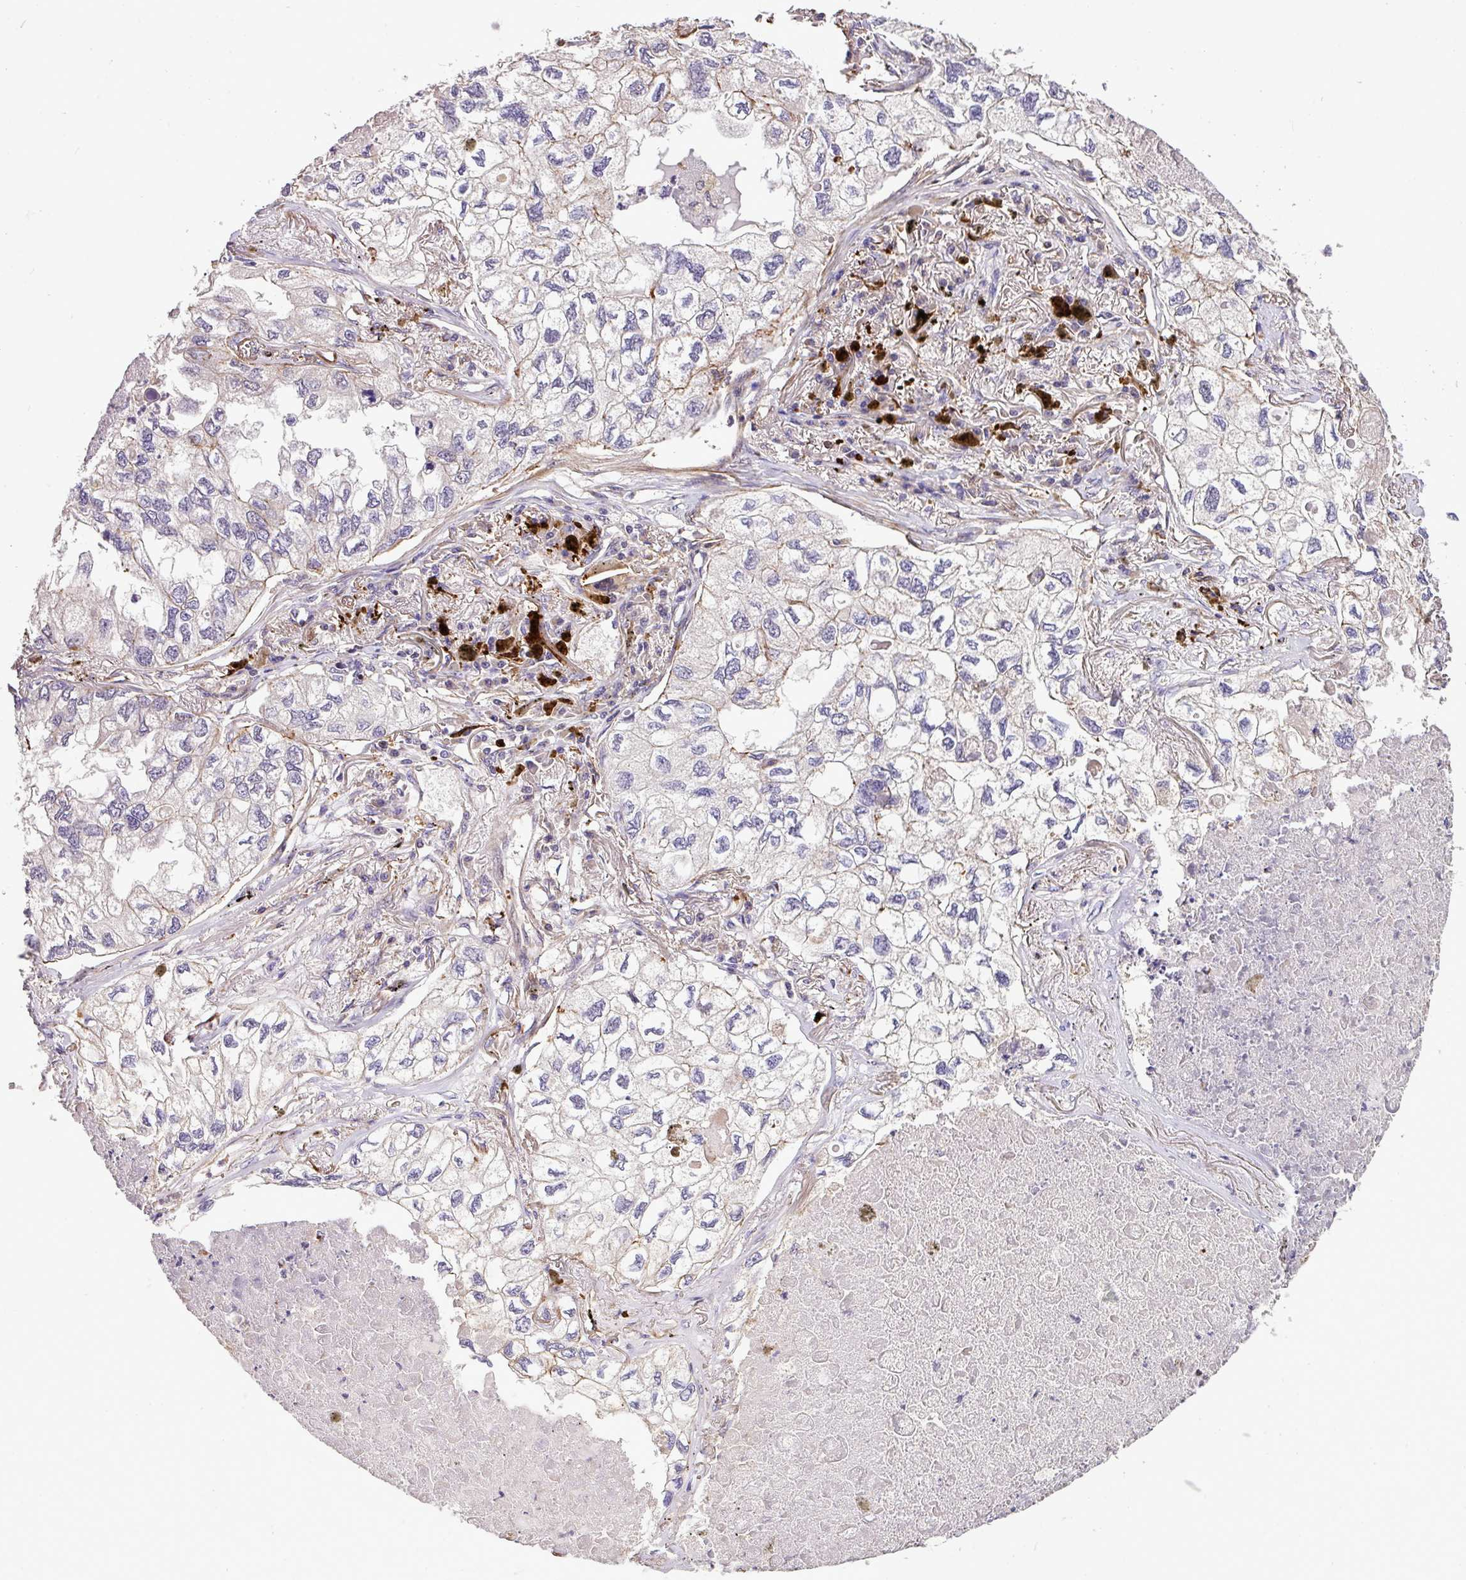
{"staining": {"intensity": "moderate", "quantity": "<25%", "location": "cytoplasmic/membranous"}, "tissue": "lung cancer", "cell_type": "Tumor cells", "image_type": "cancer", "snomed": [{"axis": "morphology", "description": "Adenocarcinoma, NOS"}, {"axis": "topography", "description": "Lung"}], "caption": "Immunohistochemistry of human lung cancer (adenocarcinoma) displays low levels of moderate cytoplasmic/membranous expression in about <25% of tumor cells.", "gene": "CASS4", "patient": {"sex": "male", "age": 65}}